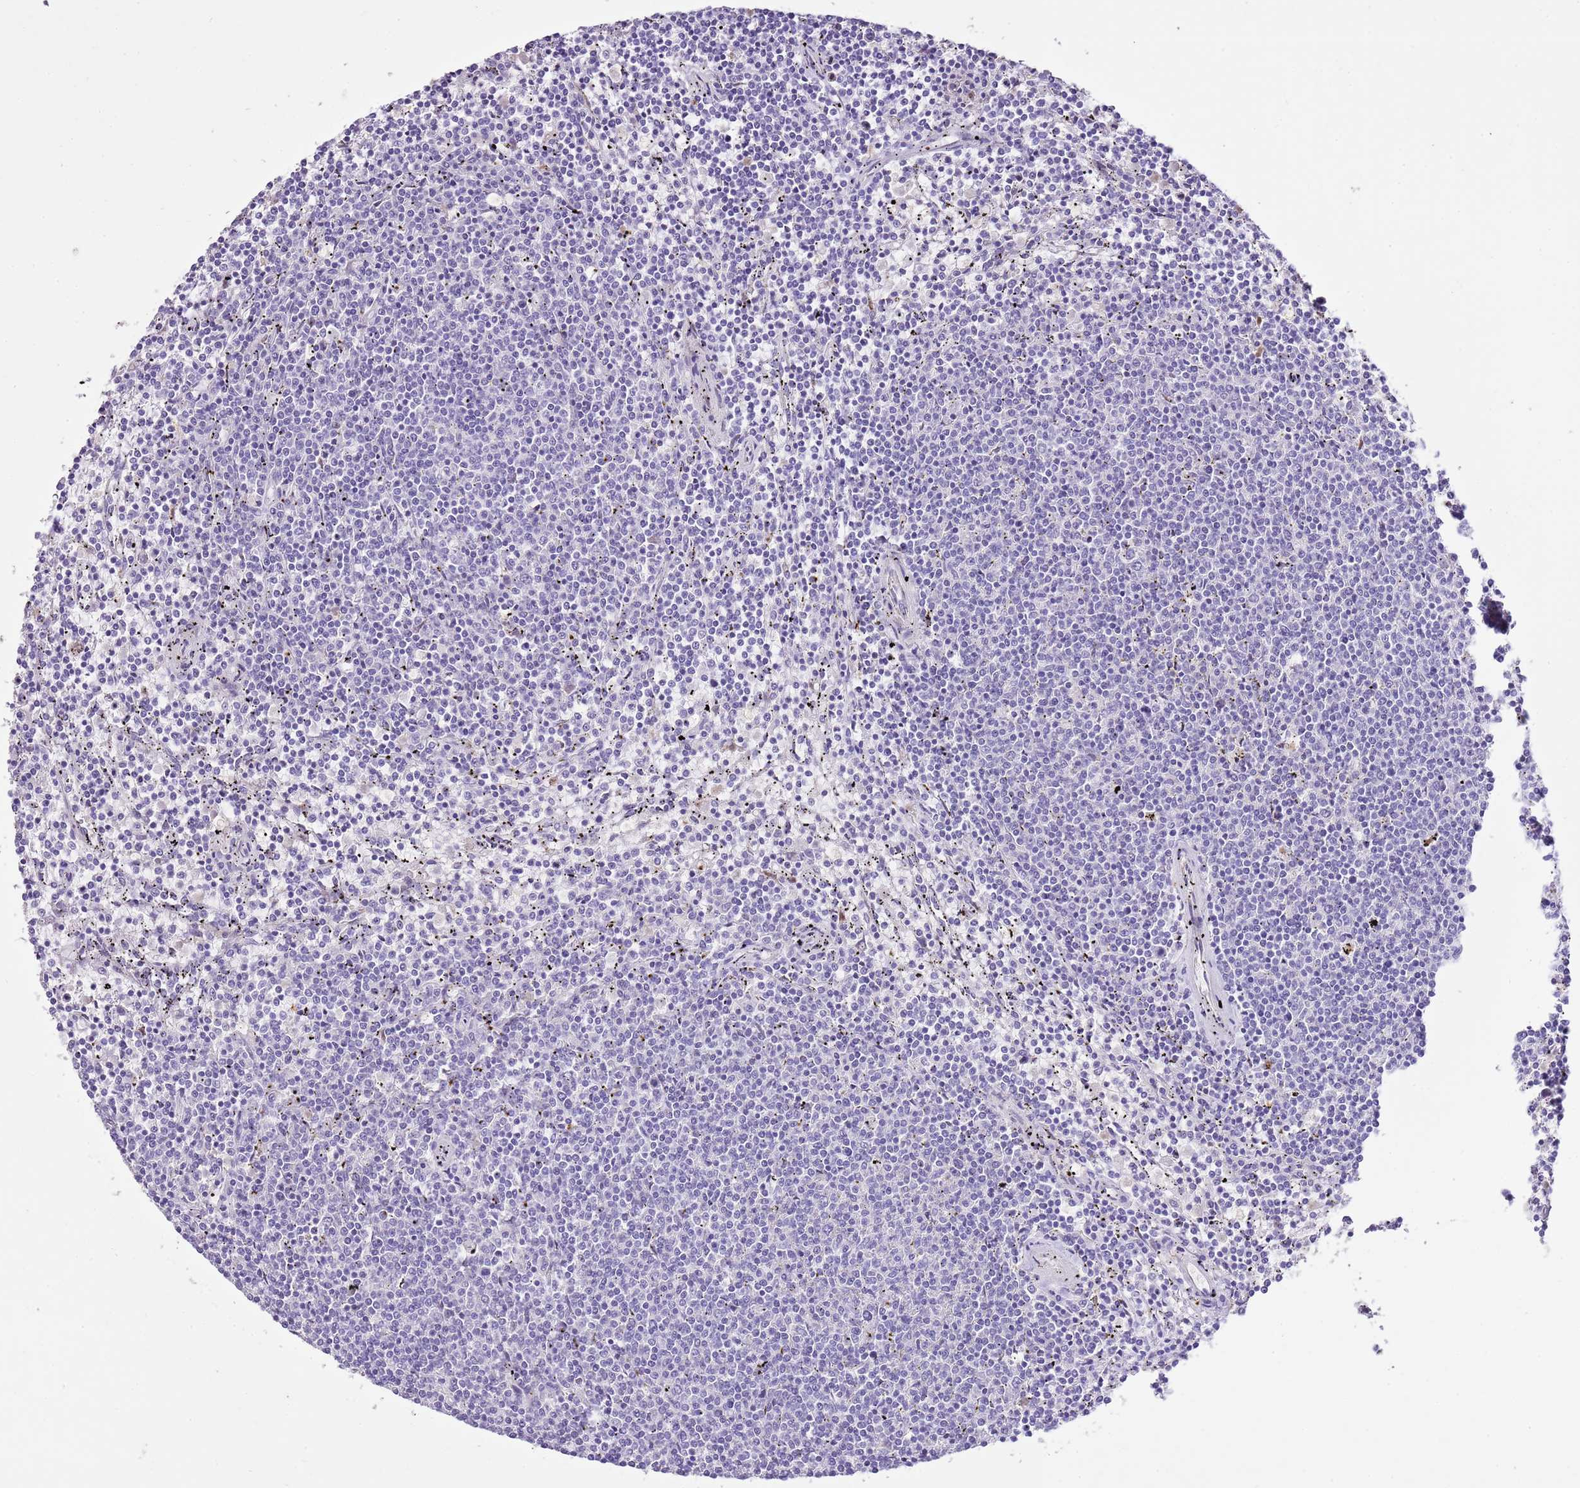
{"staining": {"intensity": "negative", "quantity": "none", "location": "none"}, "tissue": "lymphoma", "cell_type": "Tumor cells", "image_type": "cancer", "snomed": [{"axis": "morphology", "description": "Malignant lymphoma, non-Hodgkin's type, Low grade"}, {"axis": "topography", "description": "Spleen"}], "caption": "Immunohistochemistry (IHC) image of lymphoma stained for a protein (brown), which exhibits no positivity in tumor cells.", "gene": "XPO7", "patient": {"sex": "female", "age": 50}}